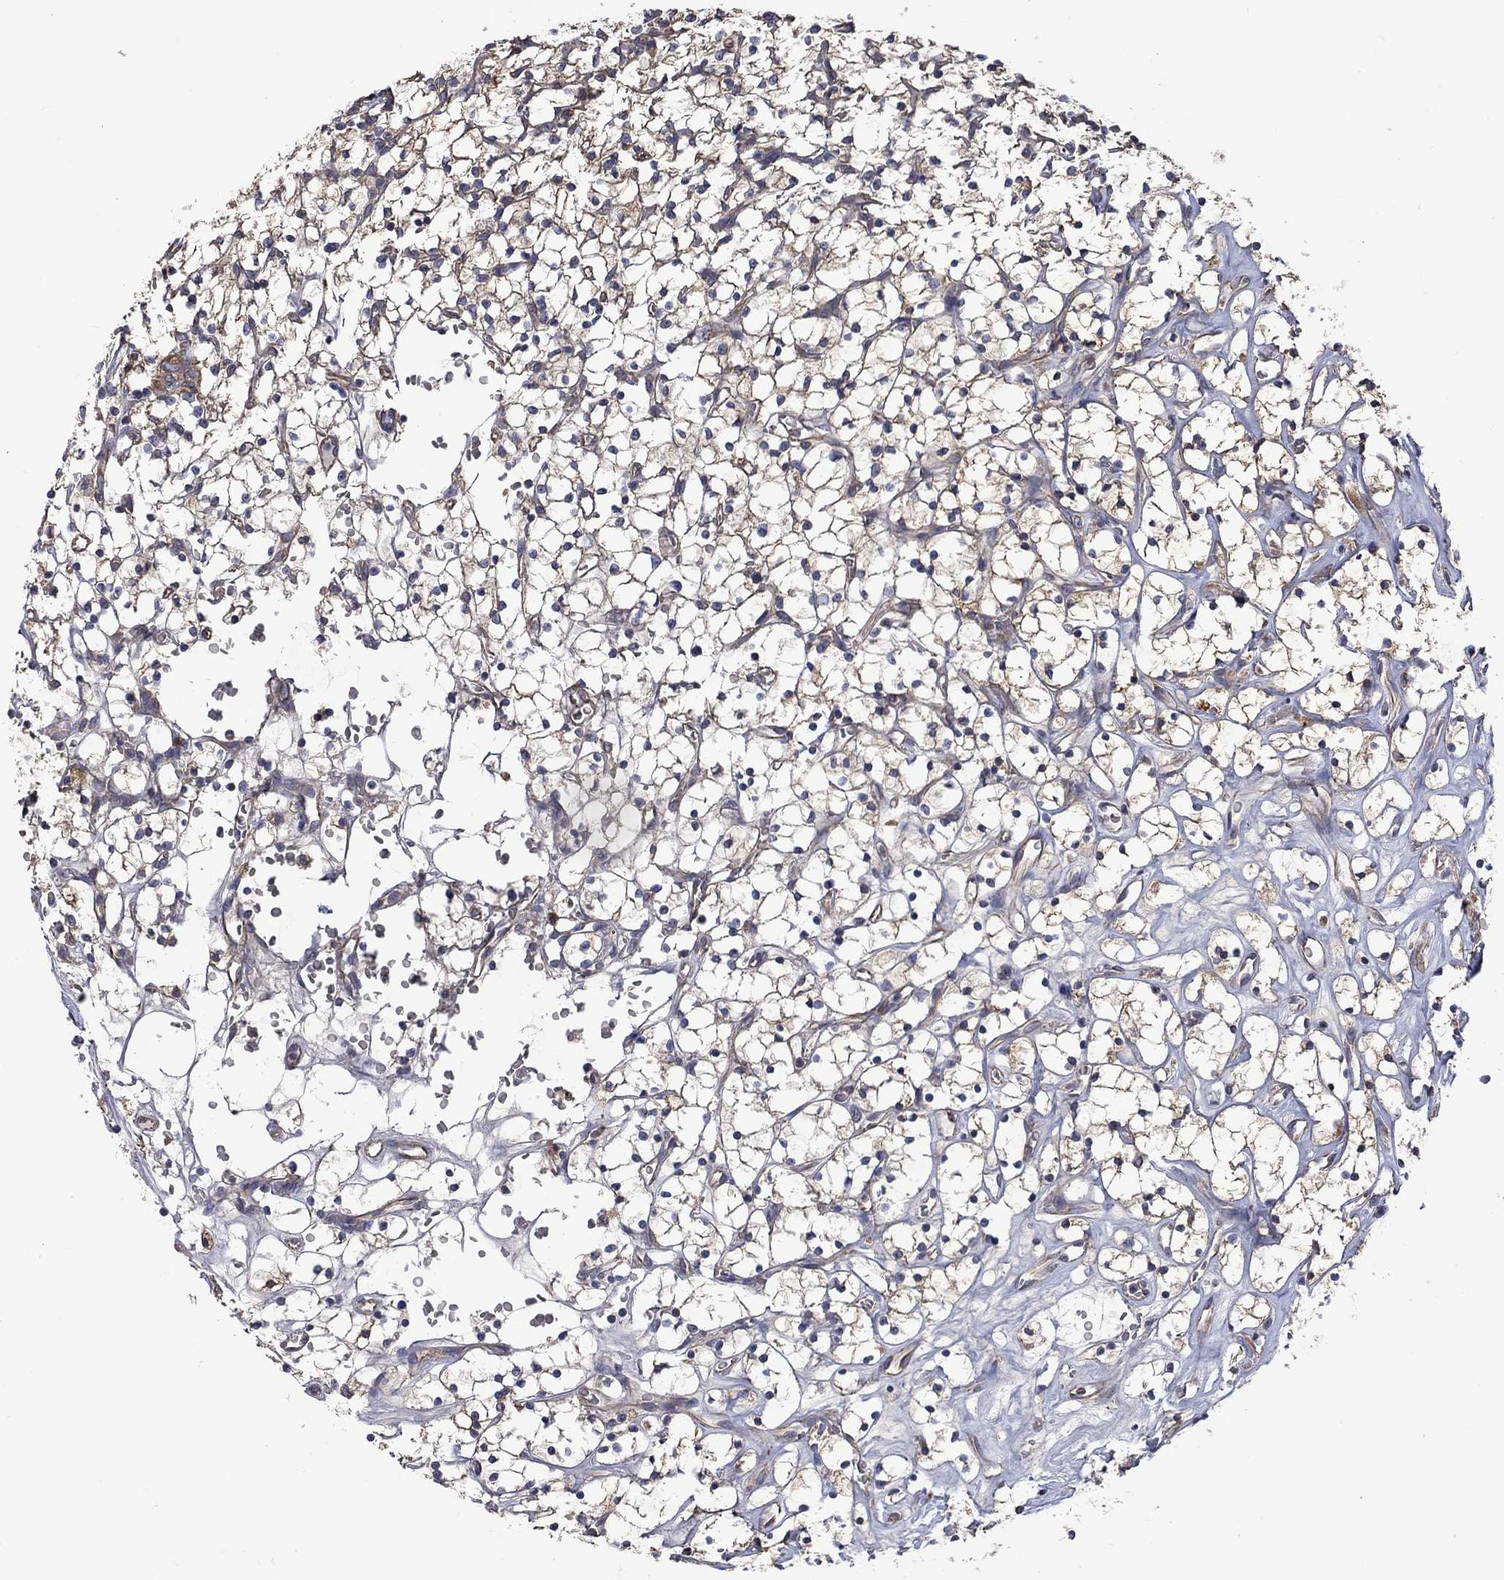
{"staining": {"intensity": "moderate", "quantity": "<25%", "location": "cytoplasmic/membranous"}, "tissue": "renal cancer", "cell_type": "Tumor cells", "image_type": "cancer", "snomed": [{"axis": "morphology", "description": "Adenocarcinoma, NOS"}, {"axis": "topography", "description": "Kidney"}], "caption": "This photomicrograph shows renal adenocarcinoma stained with immunohistochemistry to label a protein in brown. The cytoplasmic/membranous of tumor cells show moderate positivity for the protein. Nuclei are counter-stained blue.", "gene": "CAMKK2", "patient": {"sex": "female", "age": 64}}